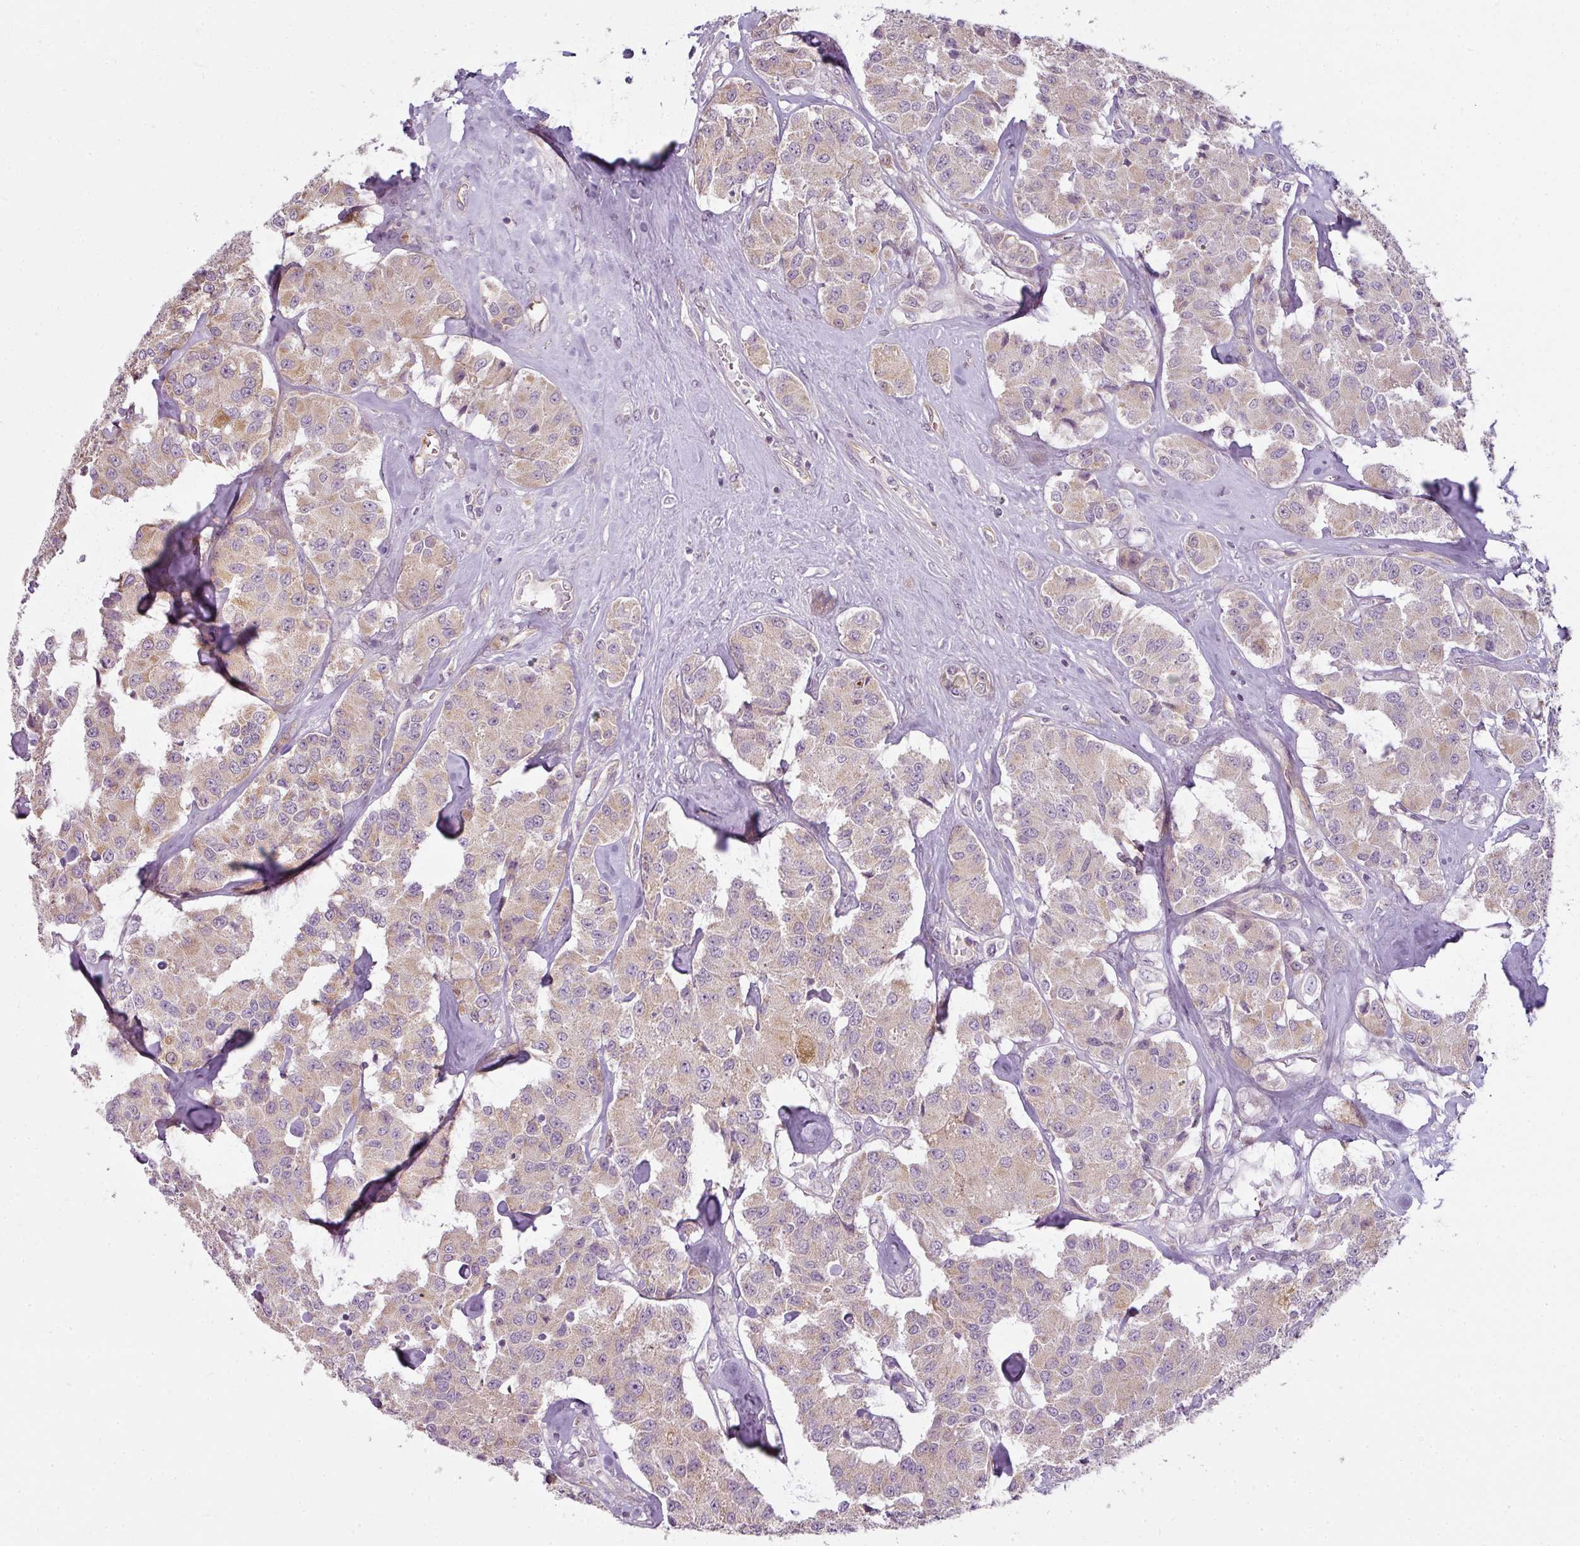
{"staining": {"intensity": "weak", "quantity": ">75%", "location": "cytoplasmic/membranous"}, "tissue": "carcinoid", "cell_type": "Tumor cells", "image_type": "cancer", "snomed": [{"axis": "morphology", "description": "Carcinoid, malignant, NOS"}, {"axis": "topography", "description": "Pancreas"}], "caption": "This is an image of IHC staining of malignant carcinoid, which shows weak staining in the cytoplasmic/membranous of tumor cells.", "gene": "LY75", "patient": {"sex": "male", "age": 41}}